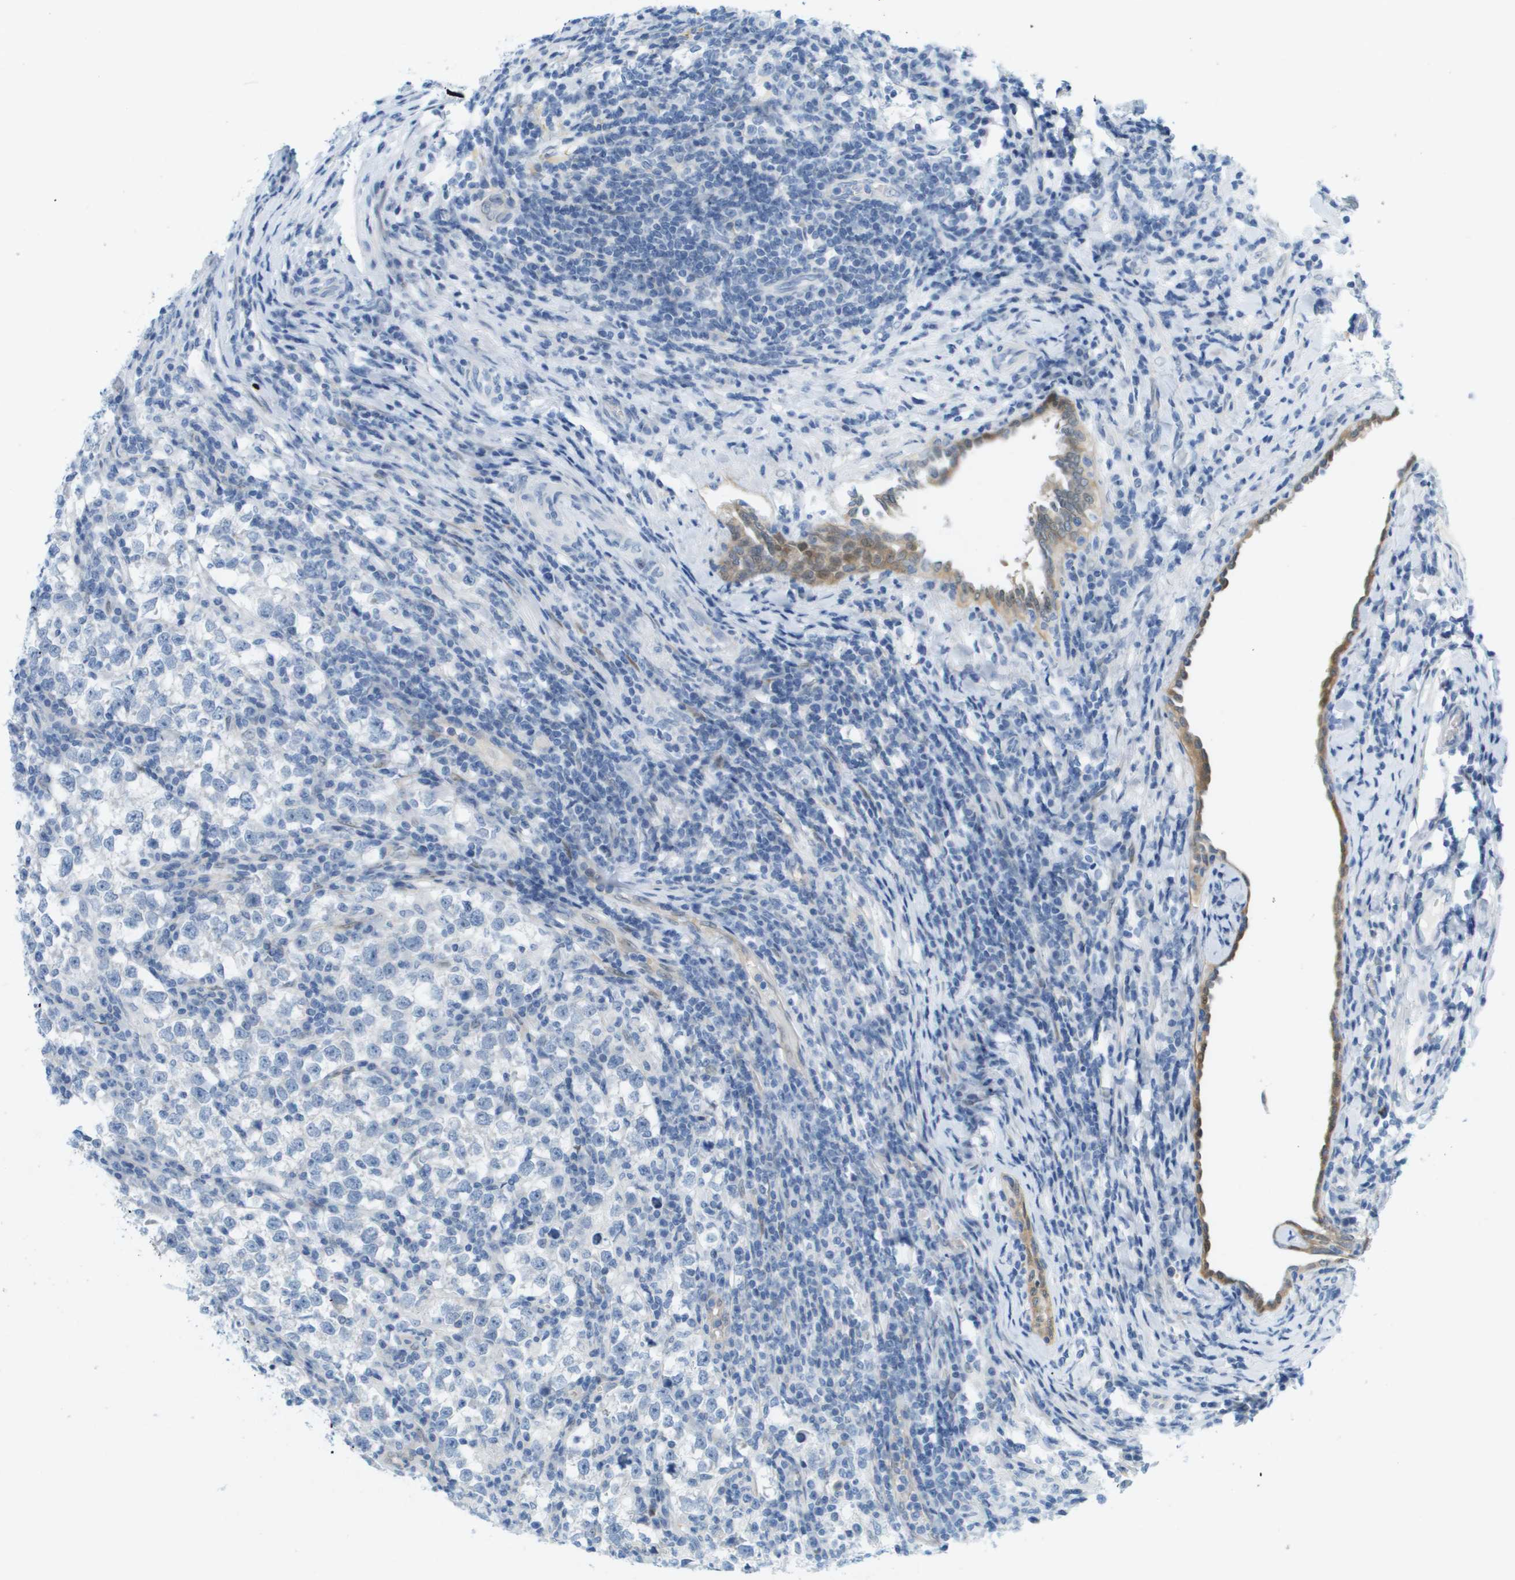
{"staining": {"intensity": "negative", "quantity": "none", "location": "none"}, "tissue": "testis cancer", "cell_type": "Tumor cells", "image_type": "cancer", "snomed": [{"axis": "morphology", "description": "Normal tissue, NOS"}, {"axis": "morphology", "description": "Seminoma, NOS"}, {"axis": "topography", "description": "Testis"}], "caption": "Immunohistochemical staining of seminoma (testis) demonstrates no significant staining in tumor cells.", "gene": "CUL9", "patient": {"sex": "male", "age": 43}}